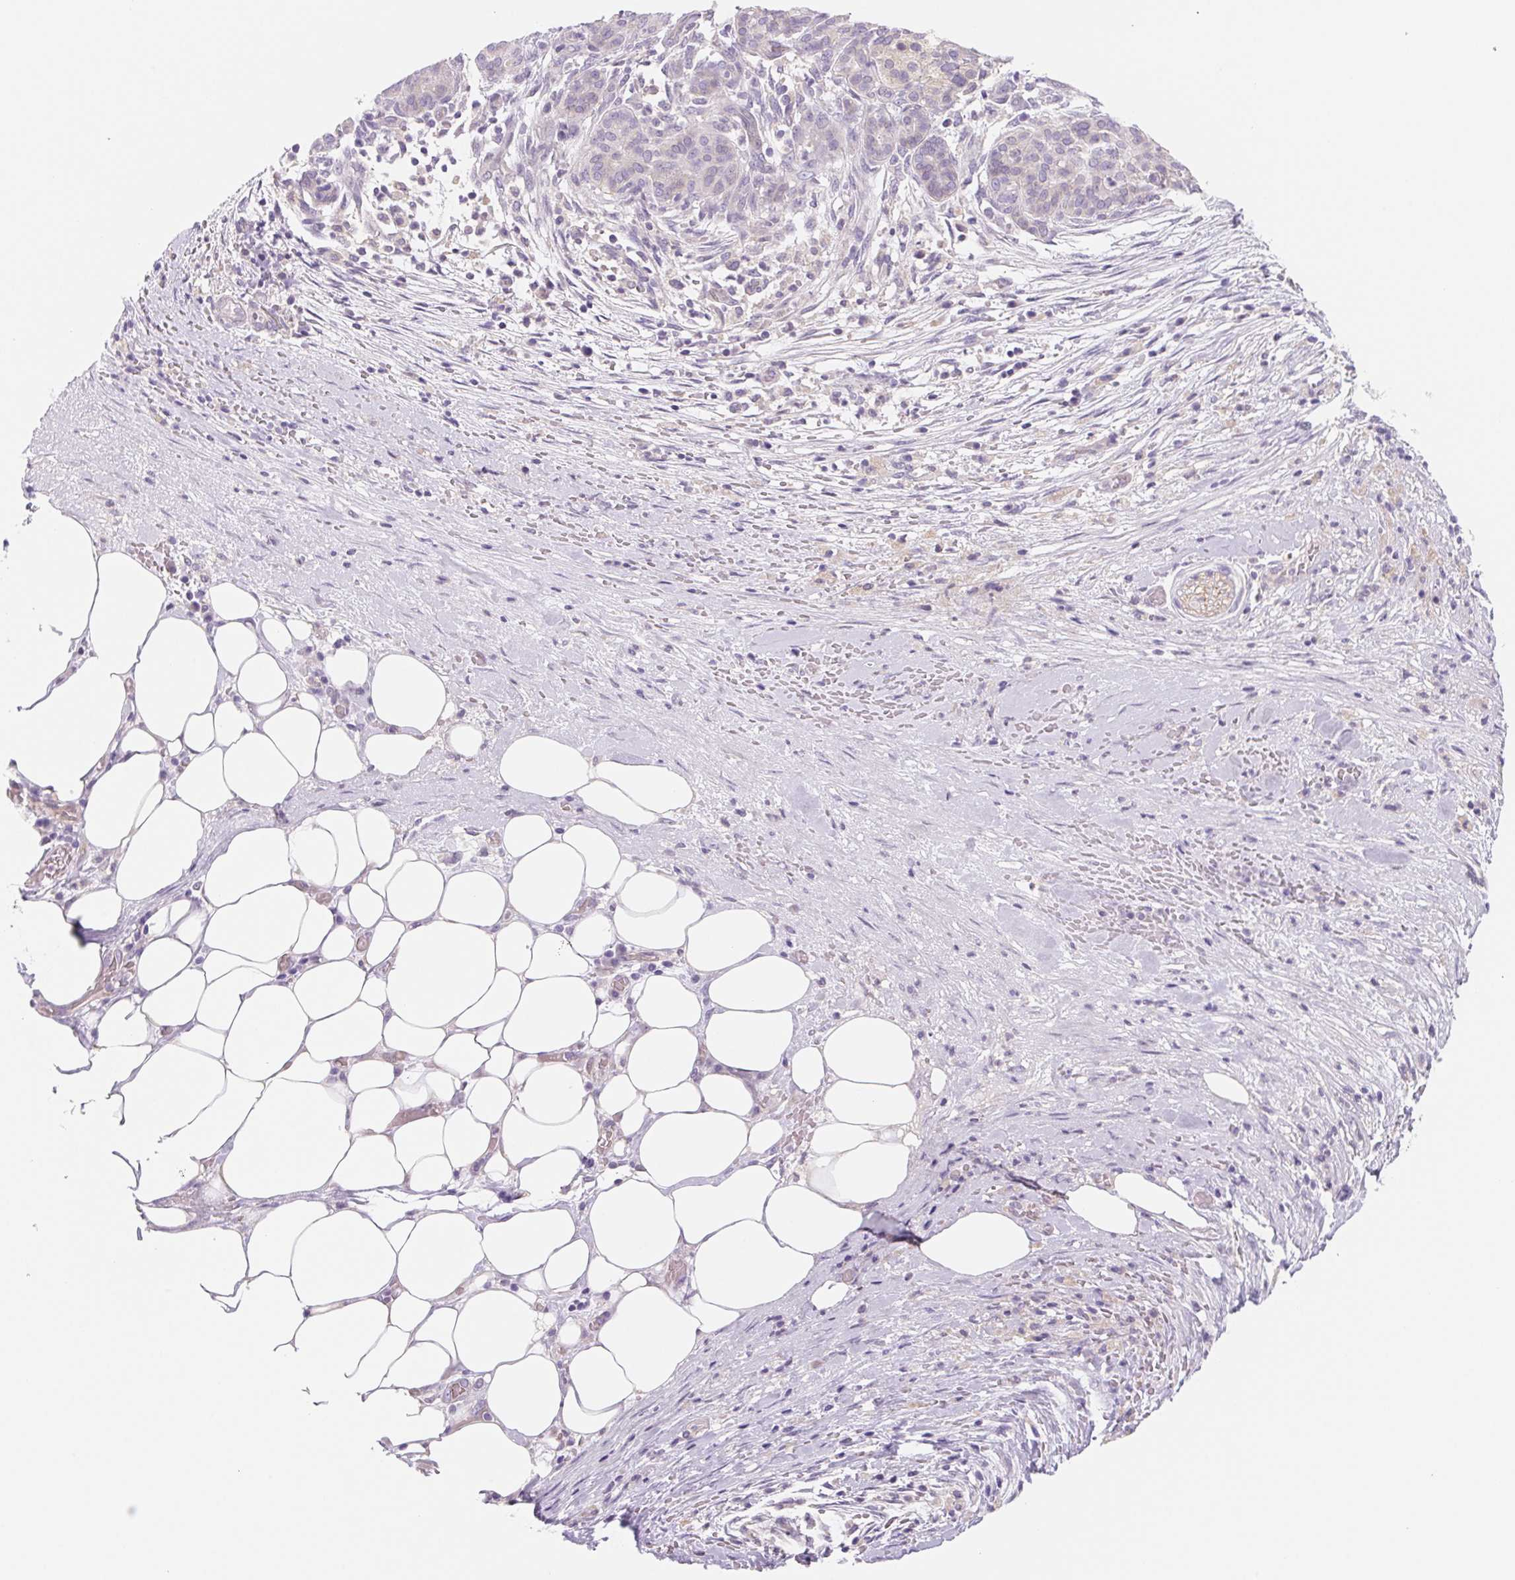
{"staining": {"intensity": "negative", "quantity": "none", "location": "none"}, "tissue": "pancreatic cancer", "cell_type": "Tumor cells", "image_type": "cancer", "snomed": [{"axis": "morphology", "description": "Adenocarcinoma, NOS"}, {"axis": "topography", "description": "Pancreas"}], "caption": "IHC photomicrograph of human pancreatic cancer (adenocarcinoma) stained for a protein (brown), which shows no staining in tumor cells.", "gene": "CTNND2", "patient": {"sex": "male", "age": 44}}